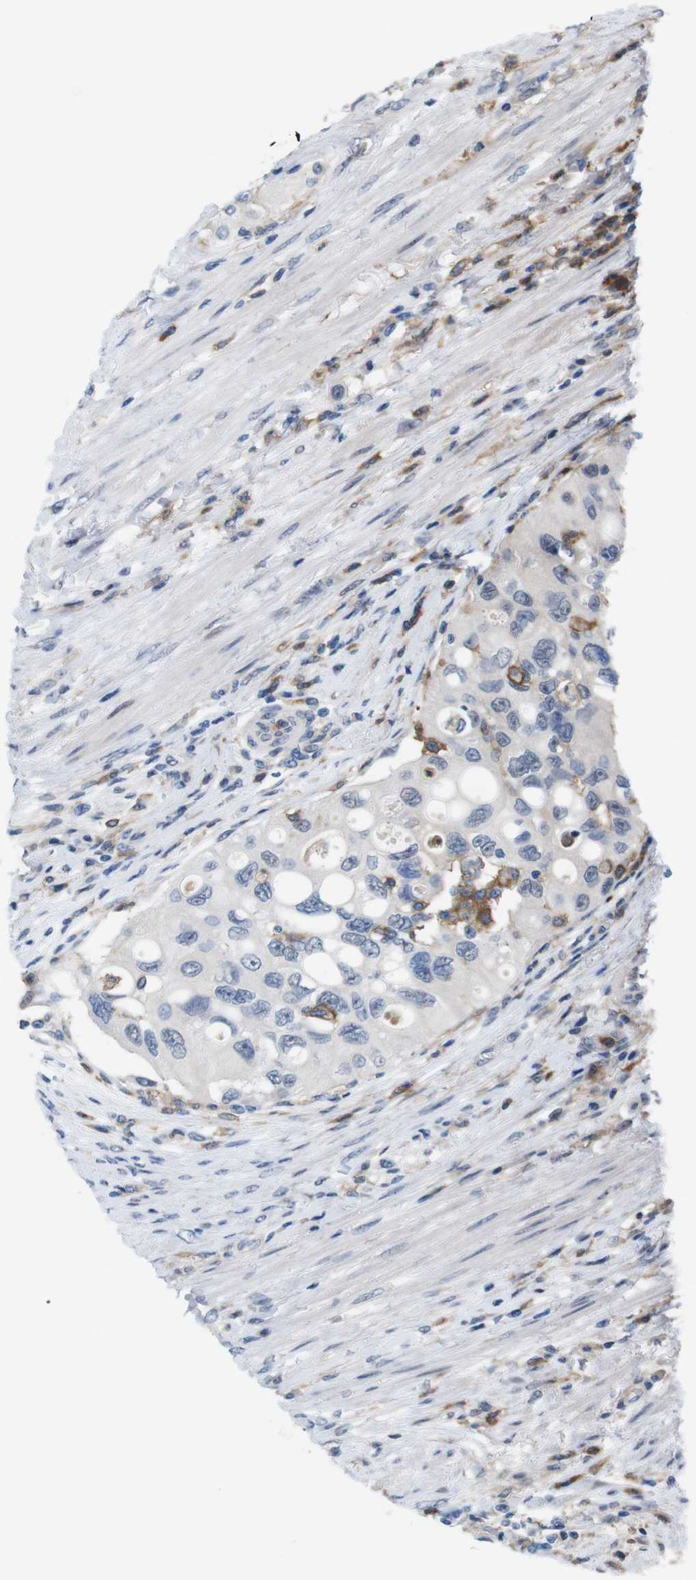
{"staining": {"intensity": "negative", "quantity": "none", "location": "none"}, "tissue": "urothelial cancer", "cell_type": "Tumor cells", "image_type": "cancer", "snomed": [{"axis": "morphology", "description": "Urothelial carcinoma, High grade"}, {"axis": "topography", "description": "Urinary bladder"}], "caption": "A high-resolution image shows IHC staining of urothelial cancer, which shows no significant positivity in tumor cells.", "gene": "CD300C", "patient": {"sex": "female", "age": 56}}